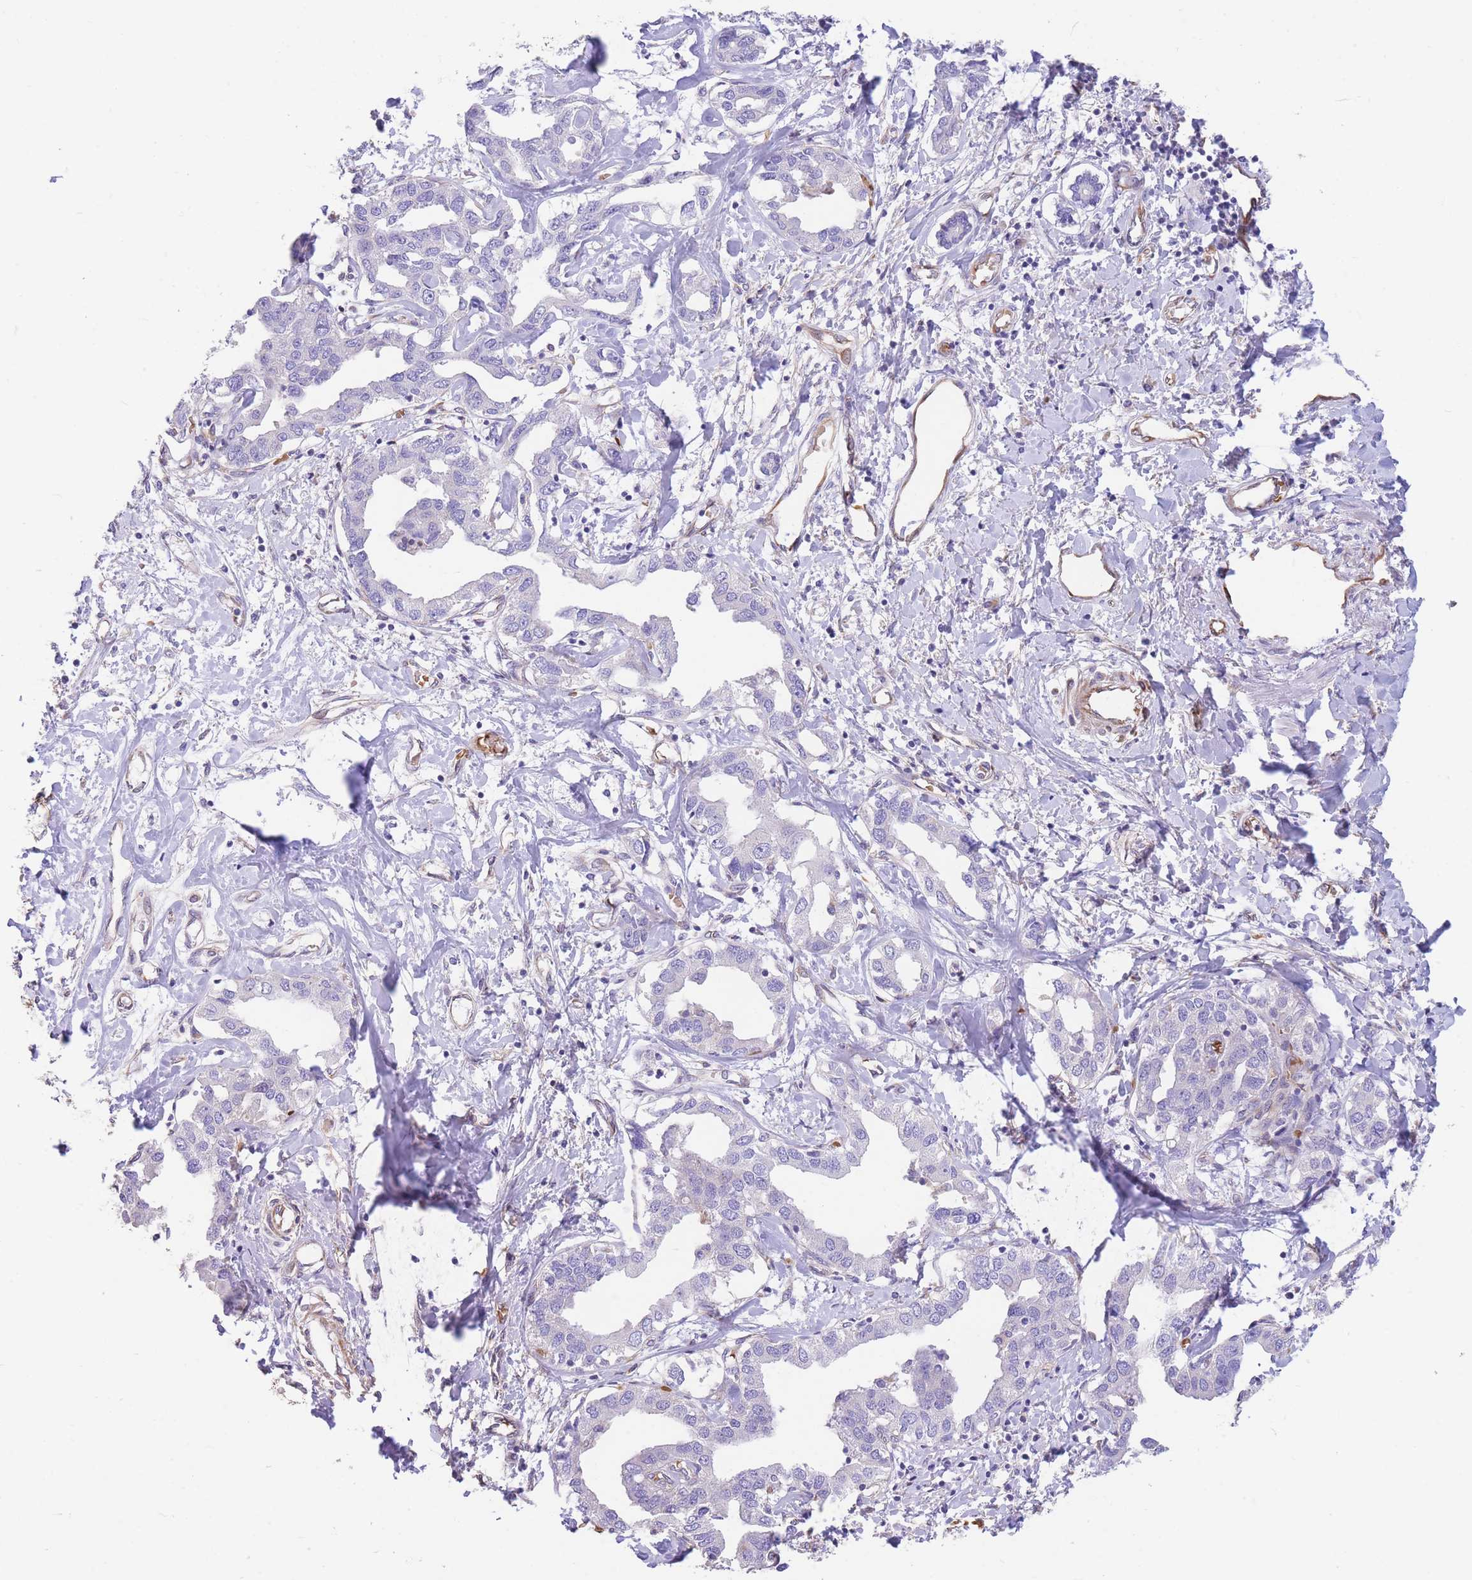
{"staining": {"intensity": "negative", "quantity": "none", "location": "none"}, "tissue": "liver cancer", "cell_type": "Tumor cells", "image_type": "cancer", "snomed": [{"axis": "morphology", "description": "Cholangiocarcinoma"}, {"axis": "topography", "description": "Liver"}], "caption": "High power microscopy histopathology image of an immunohistochemistry (IHC) micrograph of cholangiocarcinoma (liver), revealing no significant expression in tumor cells.", "gene": "ANKRD53", "patient": {"sex": "male", "age": 59}}